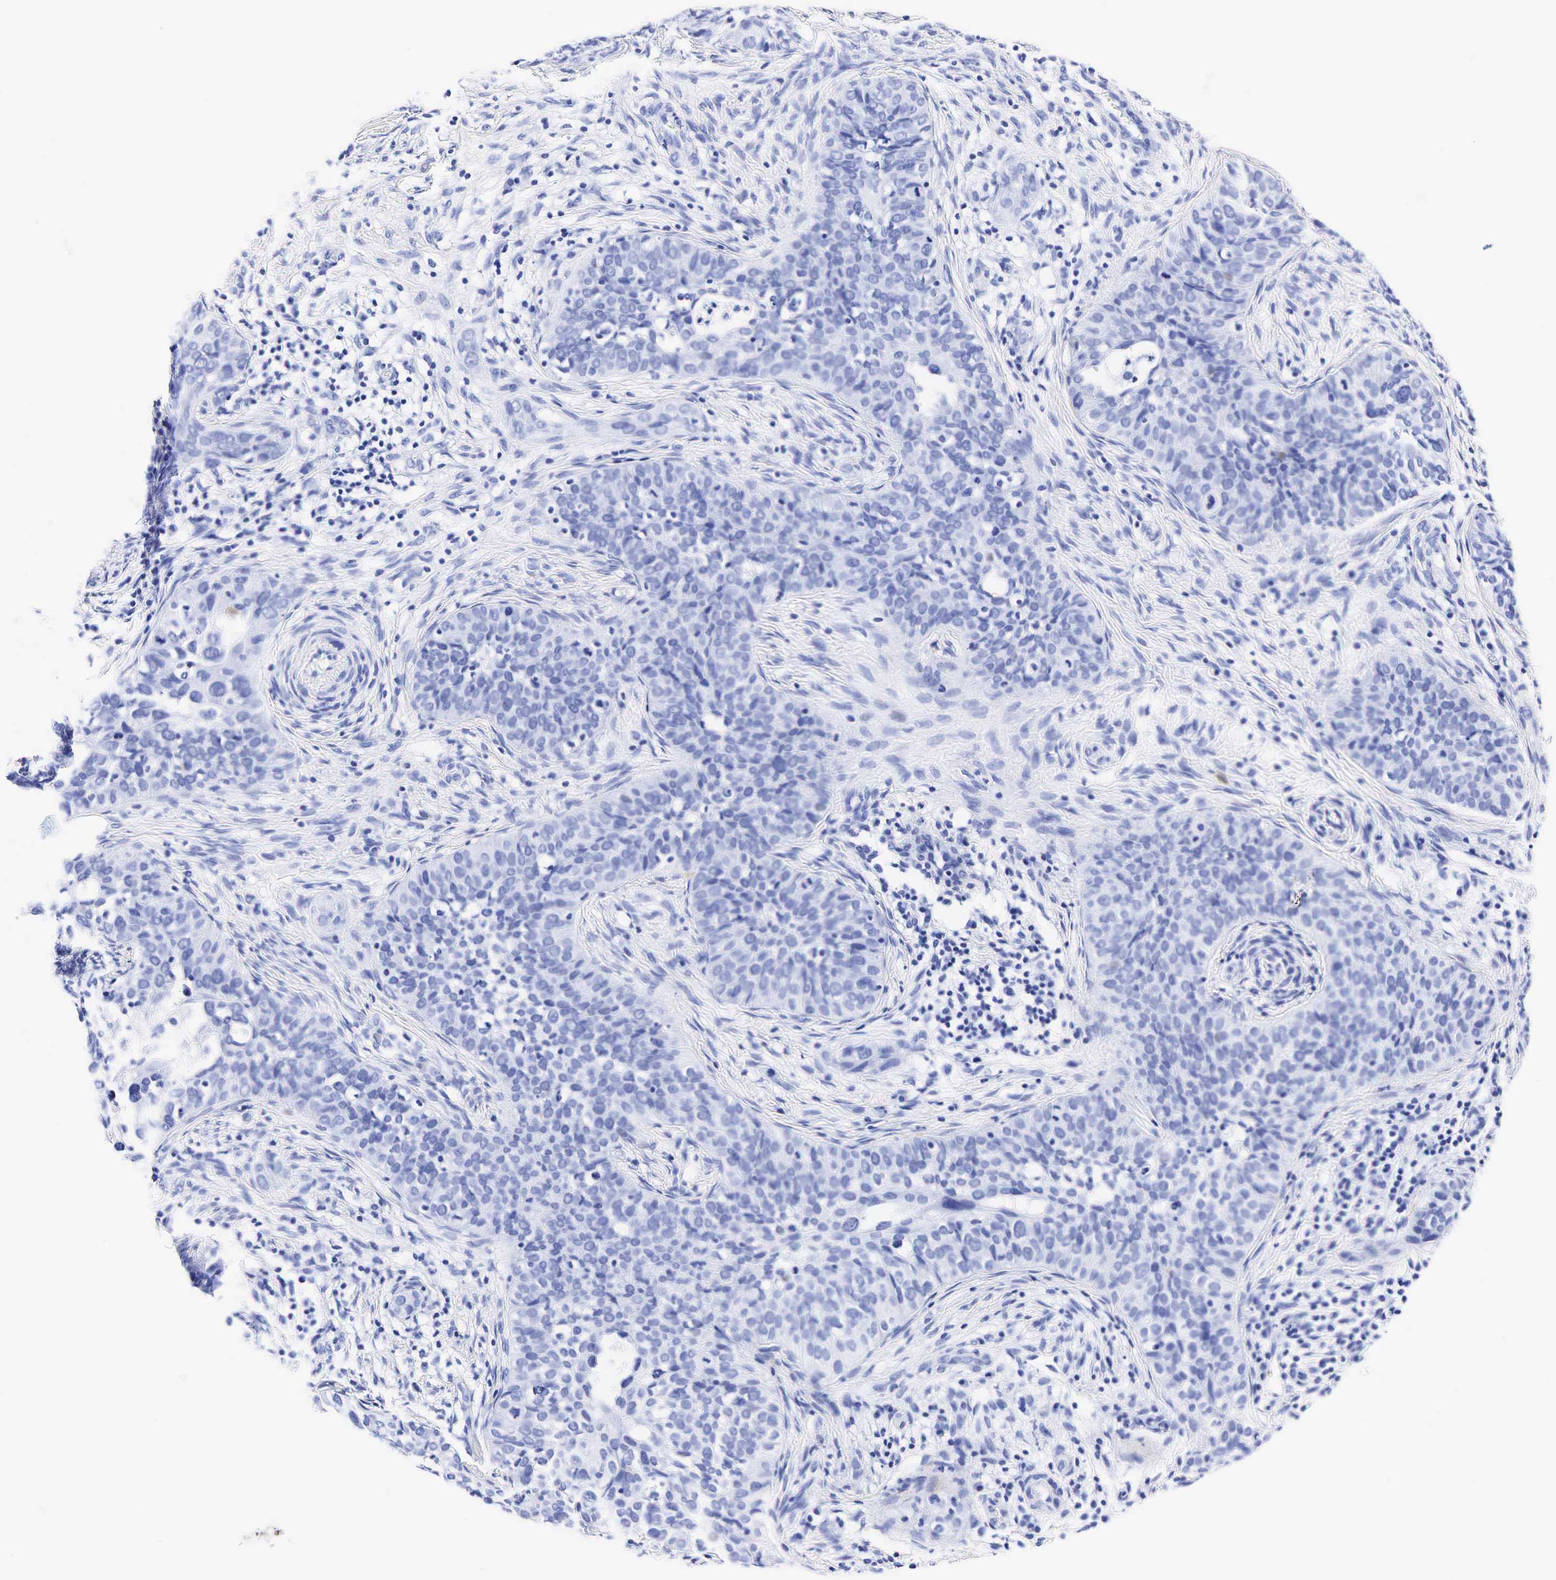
{"staining": {"intensity": "negative", "quantity": "none", "location": "none"}, "tissue": "cervical cancer", "cell_type": "Tumor cells", "image_type": "cancer", "snomed": [{"axis": "morphology", "description": "Squamous cell carcinoma, NOS"}, {"axis": "topography", "description": "Cervix"}], "caption": "Photomicrograph shows no protein positivity in tumor cells of cervical squamous cell carcinoma tissue.", "gene": "KLK3", "patient": {"sex": "female", "age": 31}}